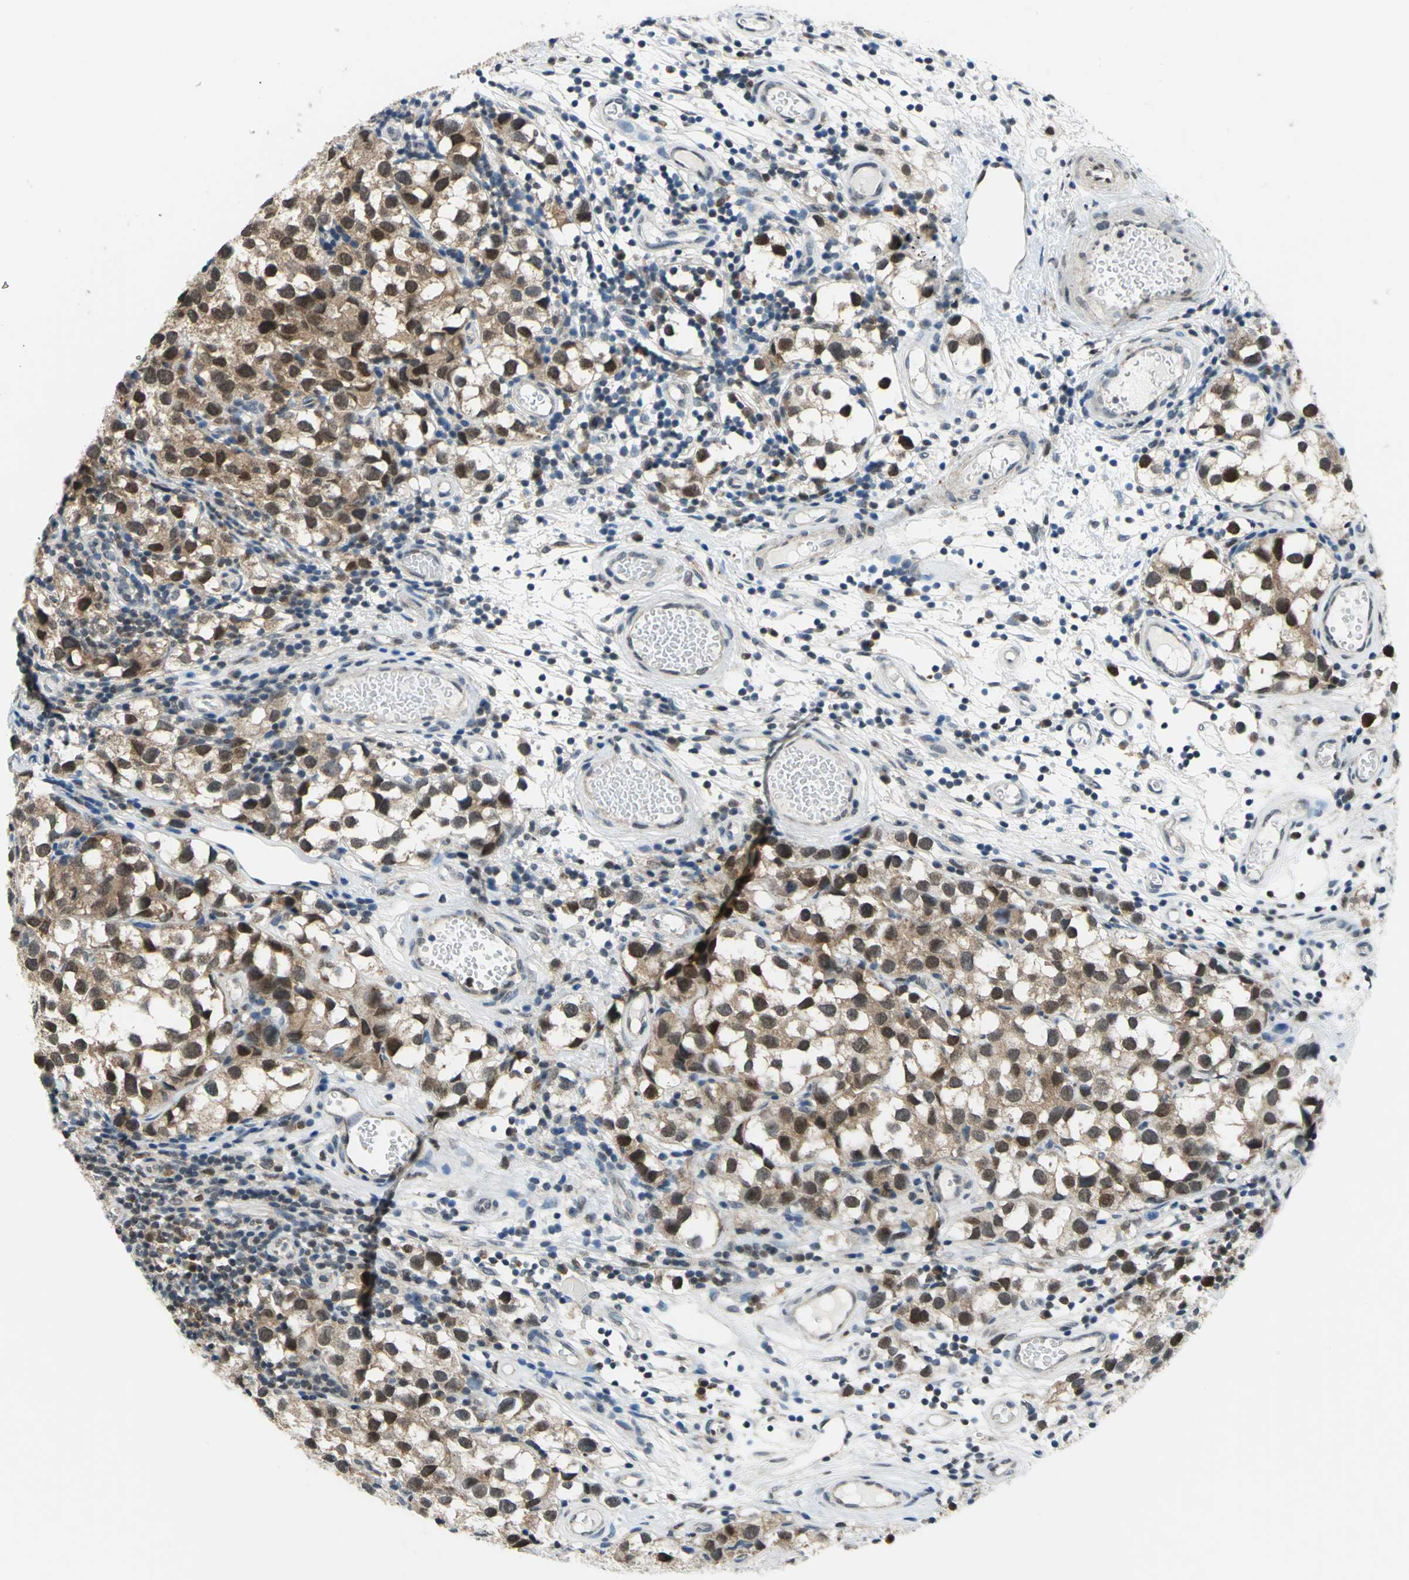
{"staining": {"intensity": "moderate", "quantity": ">75%", "location": "cytoplasmic/membranous"}, "tissue": "testis cancer", "cell_type": "Tumor cells", "image_type": "cancer", "snomed": [{"axis": "morphology", "description": "Seminoma, NOS"}, {"axis": "topography", "description": "Testis"}], "caption": "Tumor cells demonstrate moderate cytoplasmic/membranous staining in about >75% of cells in testis seminoma.", "gene": "PIN1", "patient": {"sex": "male", "age": 39}}